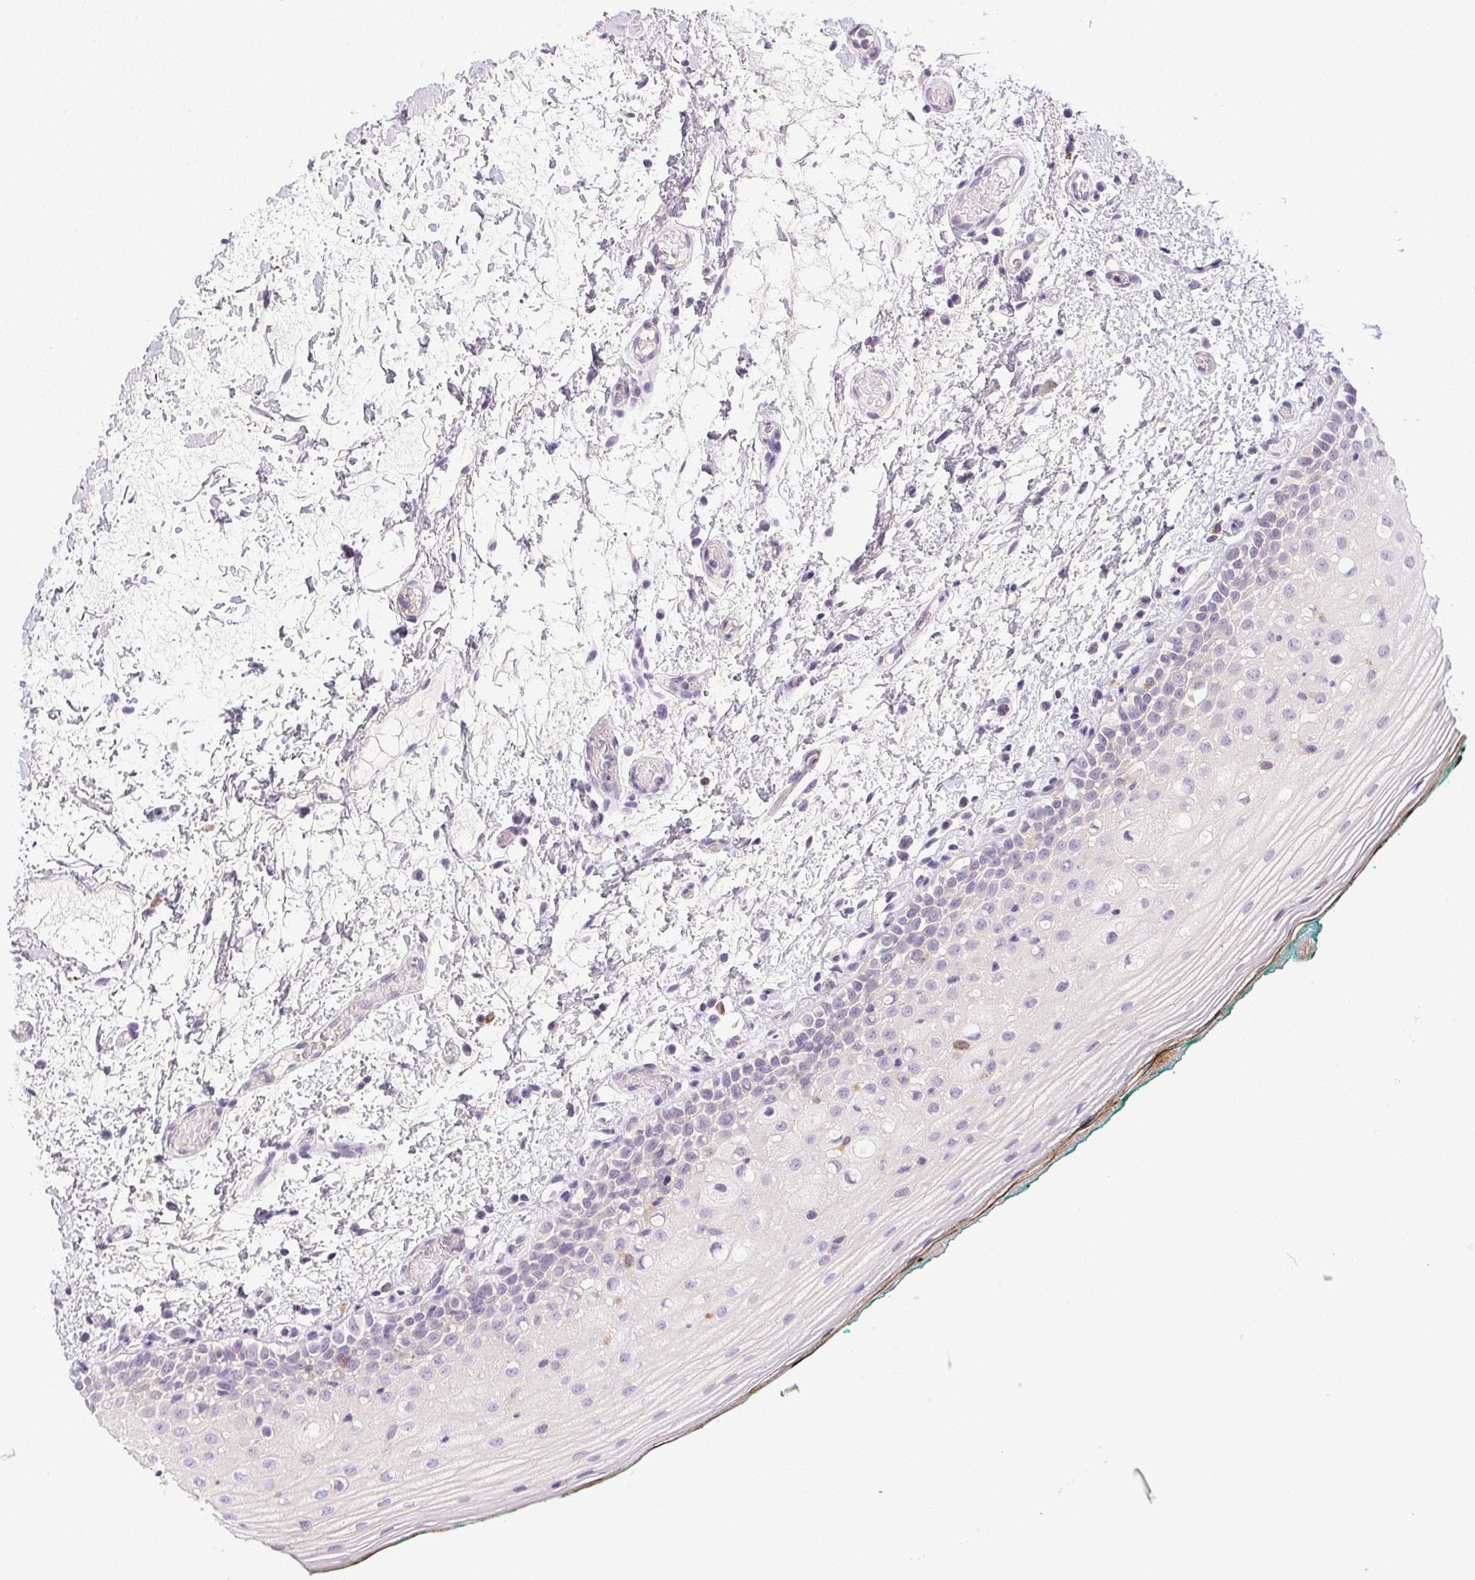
{"staining": {"intensity": "negative", "quantity": "none", "location": "none"}, "tissue": "oral mucosa", "cell_type": "Squamous epithelial cells", "image_type": "normal", "snomed": [{"axis": "morphology", "description": "Normal tissue, NOS"}, {"axis": "topography", "description": "Oral tissue"}], "caption": "High power microscopy micrograph of an IHC image of unremarkable oral mucosa, revealing no significant expression in squamous epithelial cells. (DAB (3,3'-diaminobenzidine) immunohistochemistry visualized using brightfield microscopy, high magnification).", "gene": "SLC17A7", "patient": {"sex": "female", "age": 83}}